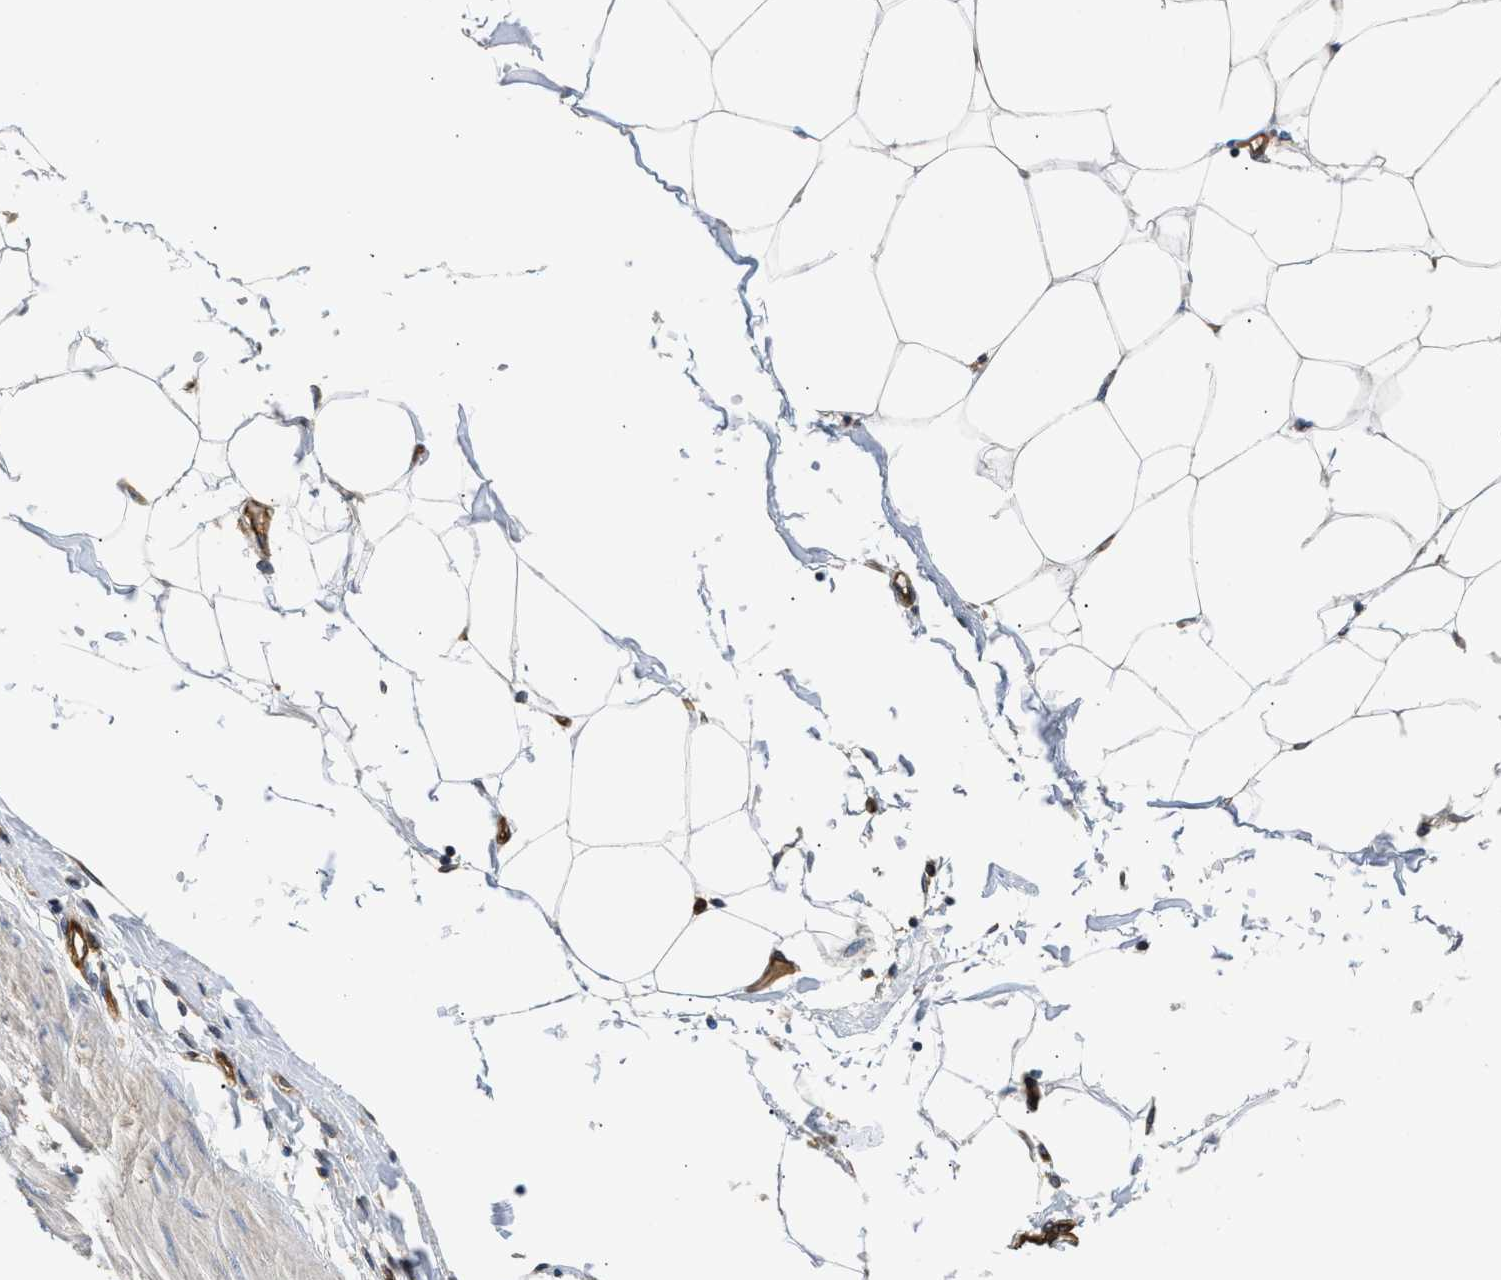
{"staining": {"intensity": "negative", "quantity": "none", "location": "none"}, "tissue": "adipose tissue", "cell_type": "Adipocytes", "image_type": "normal", "snomed": [{"axis": "morphology", "description": "Normal tissue, NOS"}, {"axis": "morphology", "description": "Adenocarcinoma, NOS"}, {"axis": "topography", "description": "Colon"}, {"axis": "topography", "description": "Peripheral nerve tissue"}], "caption": "IHC histopathology image of benign adipose tissue: human adipose tissue stained with DAB demonstrates no significant protein positivity in adipocytes.", "gene": "SAMD9L", "patient": {"sex": "male", "age": 14}}